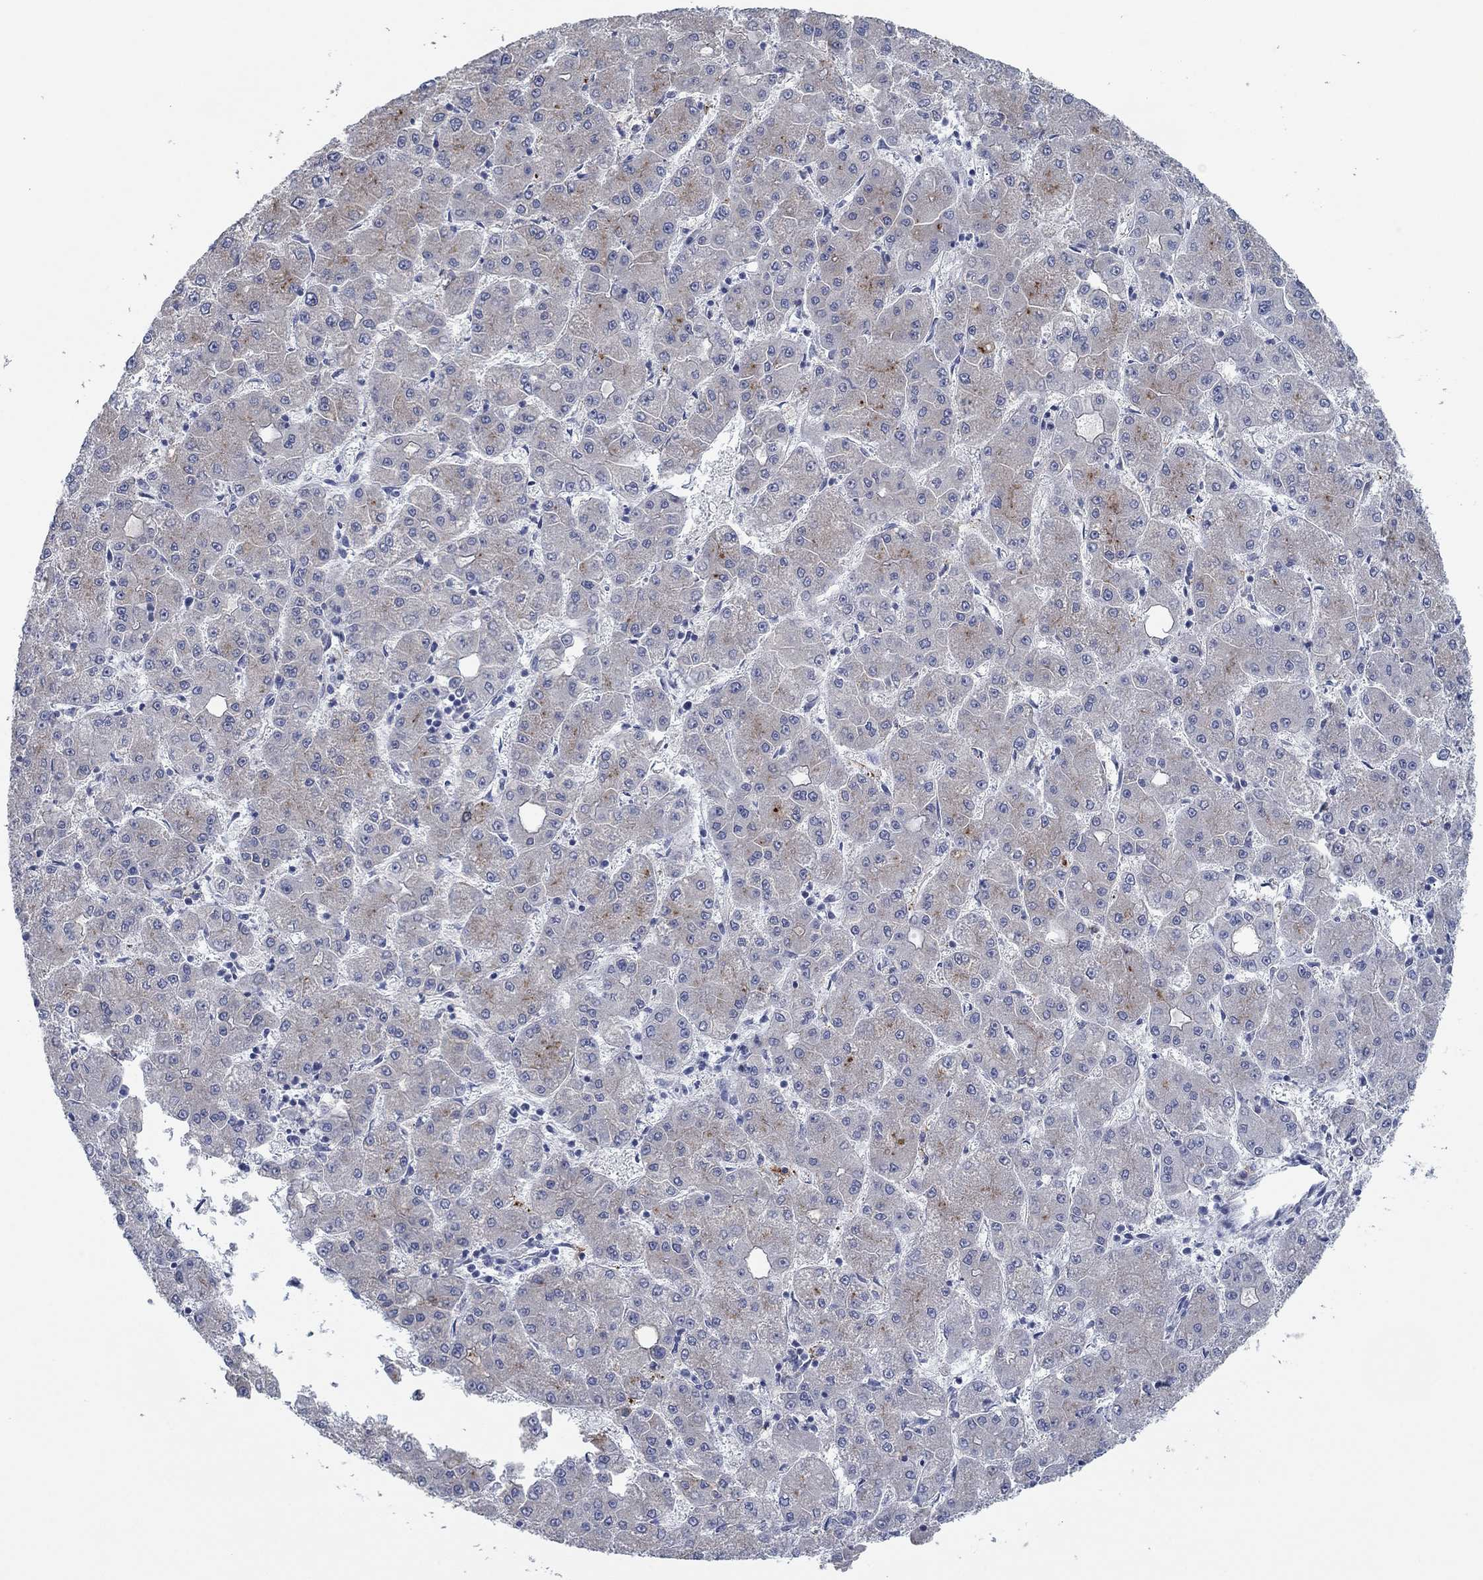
{"staining": {"intensity": "moderate", "quantity": "<25%", "location": "cytoplasmic/membranous"}, "tissue": "liver cancer", "cell_type": "Tumor cells", "image_type": "cancer", "snomed": [{"axis": "morphology", "description": "Carcinoma, Hepatocellular, NOS"}, {"axis": "topography", "description": "Liver"}], "caption": "Hepatocellular carcinoma (liver) stained for a protein (brown) shows moderate cytoplasmic/membranous positive positivity in about <25% of tumor cells.", "gene": "APOC3", "patient": {"sex": "male", "age": 73}}